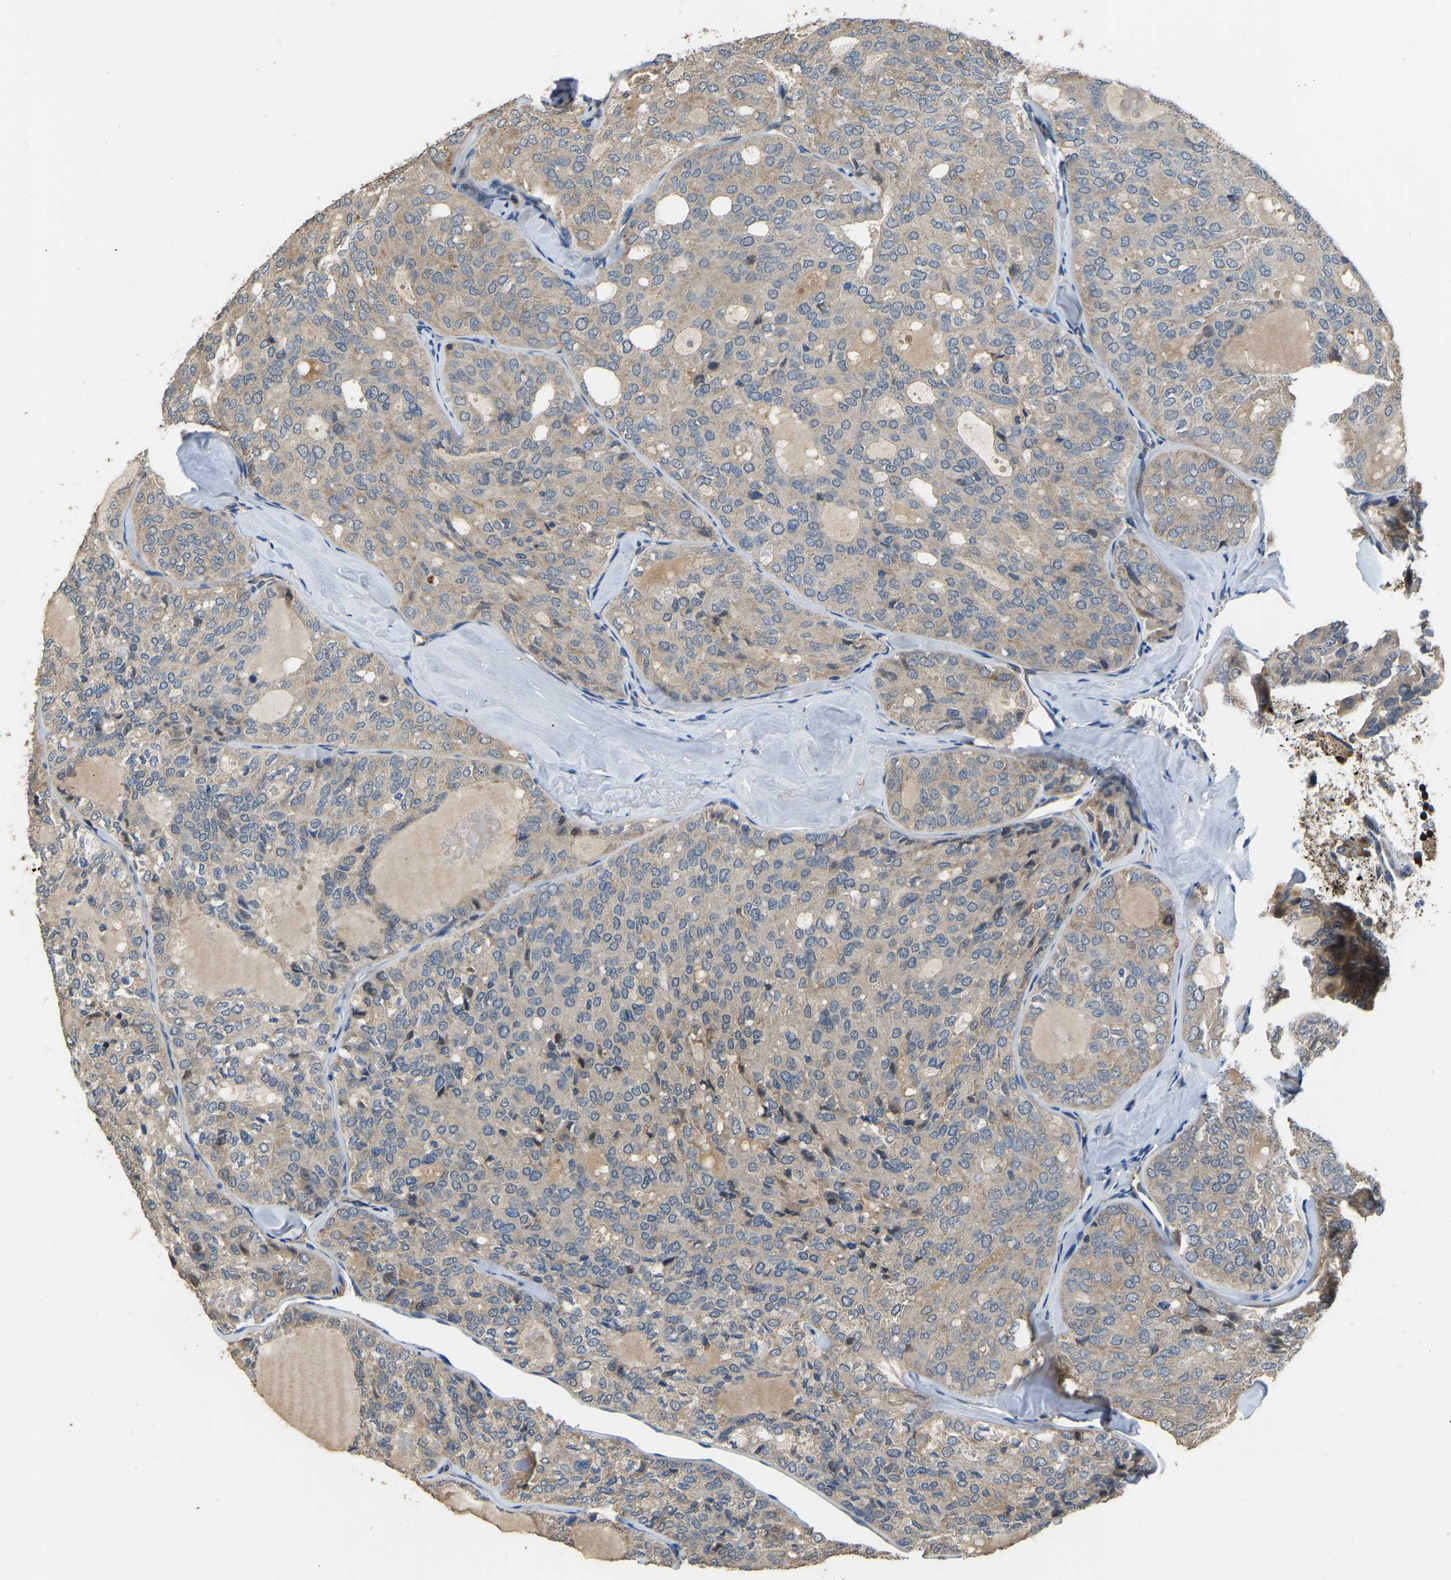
{"staining": {"intensity": "weak", "quantity": ">75%", "location": "cytoplasmic/membranous"}, "tissue": "thyroid cancer", "cell_type": "Tumor cells", "image_type": "cancer", "snomed": [{"axis": "morphology", "description": "Follicular adenoma carcinoma, NOS"}, {"axis": "topography", "description": "Thyroid gland"}], "caption": "Thyroid cancer (follicular adenoma carcinoma) stained for a protein displays weak cytoplasmic/membranous positivity in tumor cells.", "gene": "TUFM", "patient": {"sex": "male", "age": 75}}